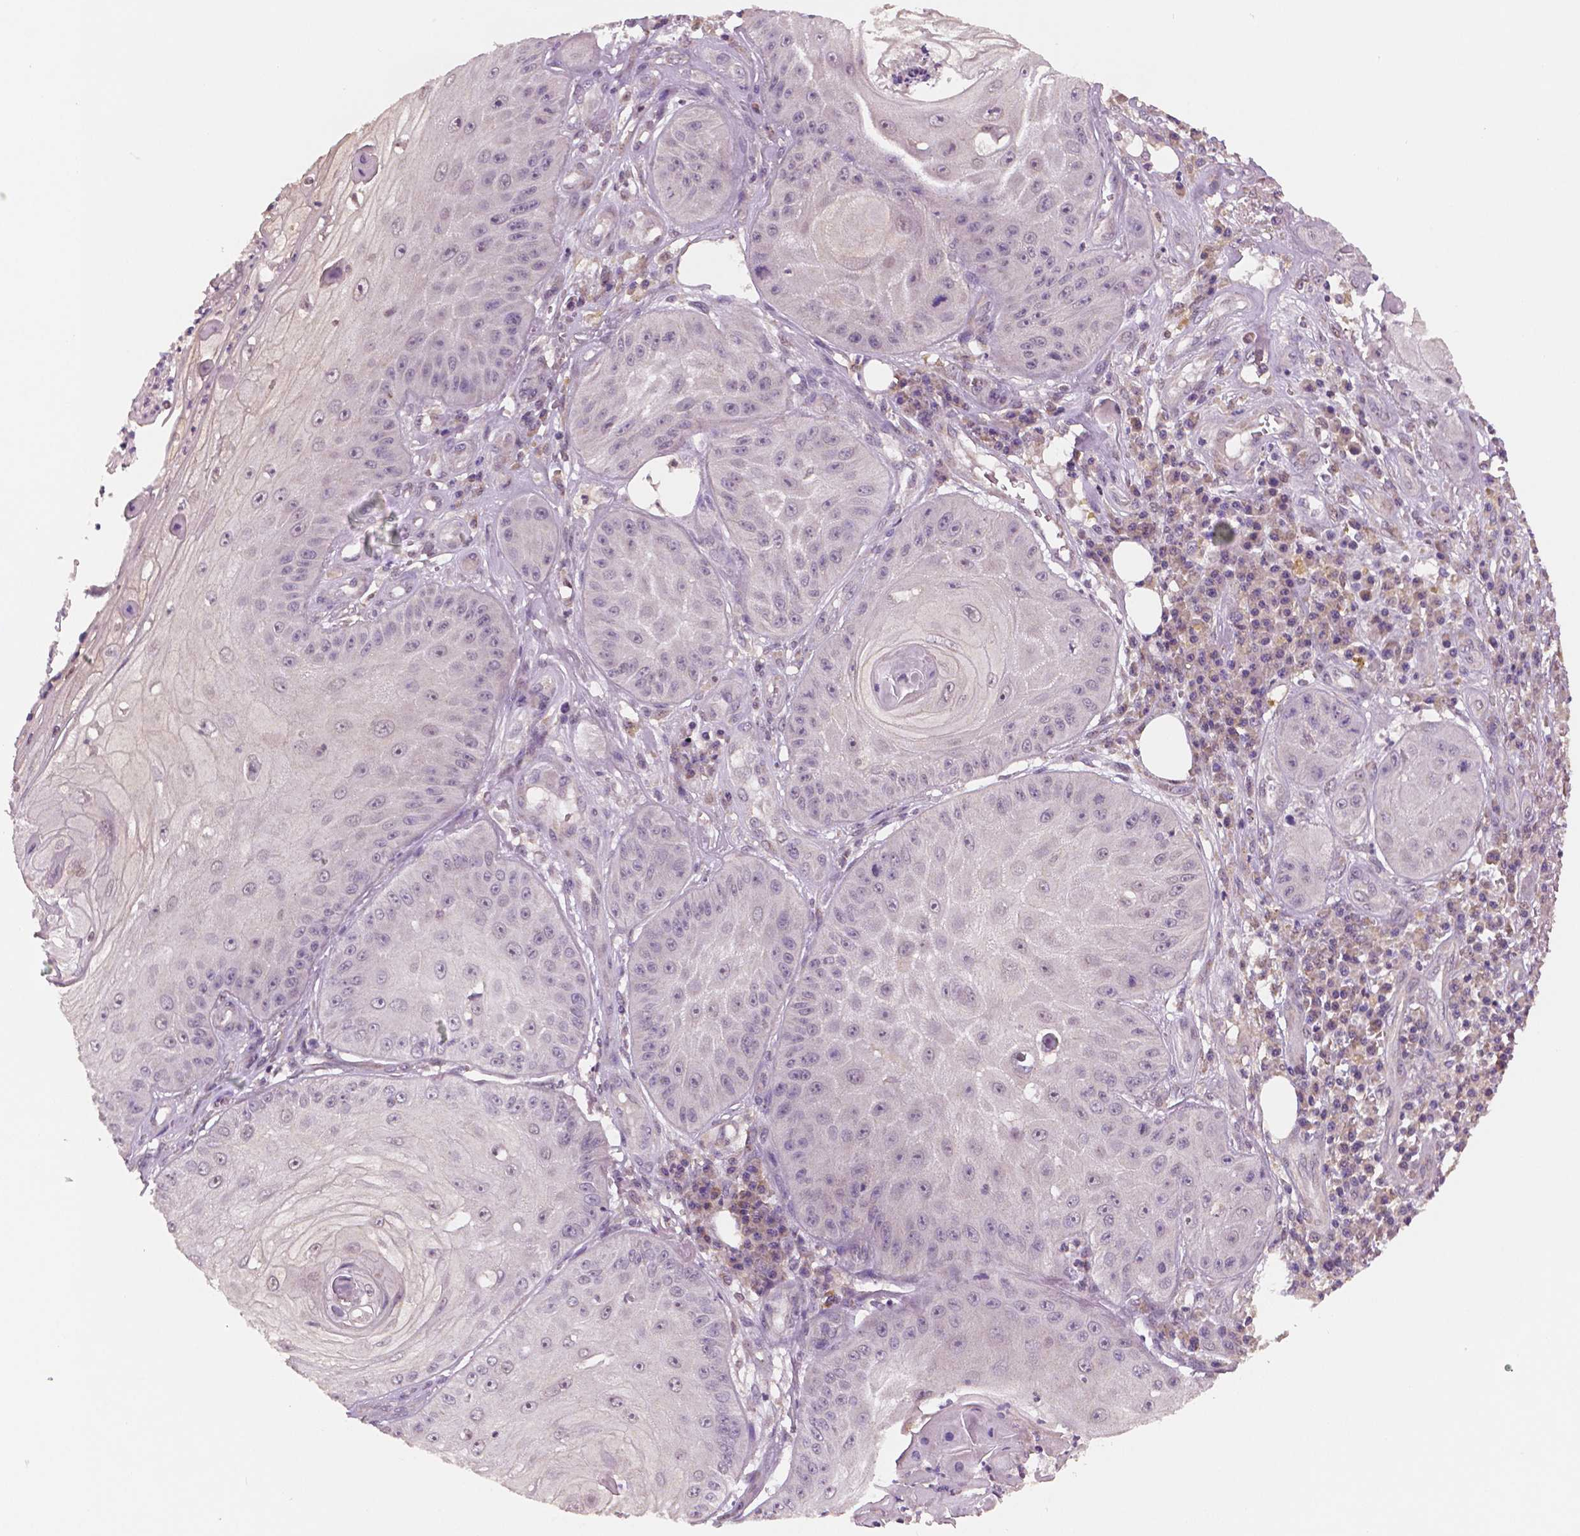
{"staining": {"intensity": "negative", "quantity": "none", "location": "none"}, "tissue": "skin cancer", "cell_type": "Tumor cells", "image_type": "cancer", "snomed": [{"axis": "morphology", "description": "Squamous cell carcinoma, NOS"}, {"axis": "topography", "description": "Skin"}], "caption": "High power microscopy micrograph of an immunohistochemistry (IHC) micrograph of squamous cell carcinoma (skin), revealing no significant expression in tumor cells.", "gene": "STAT3", "patient": {"sex": "male", "age": 70}}